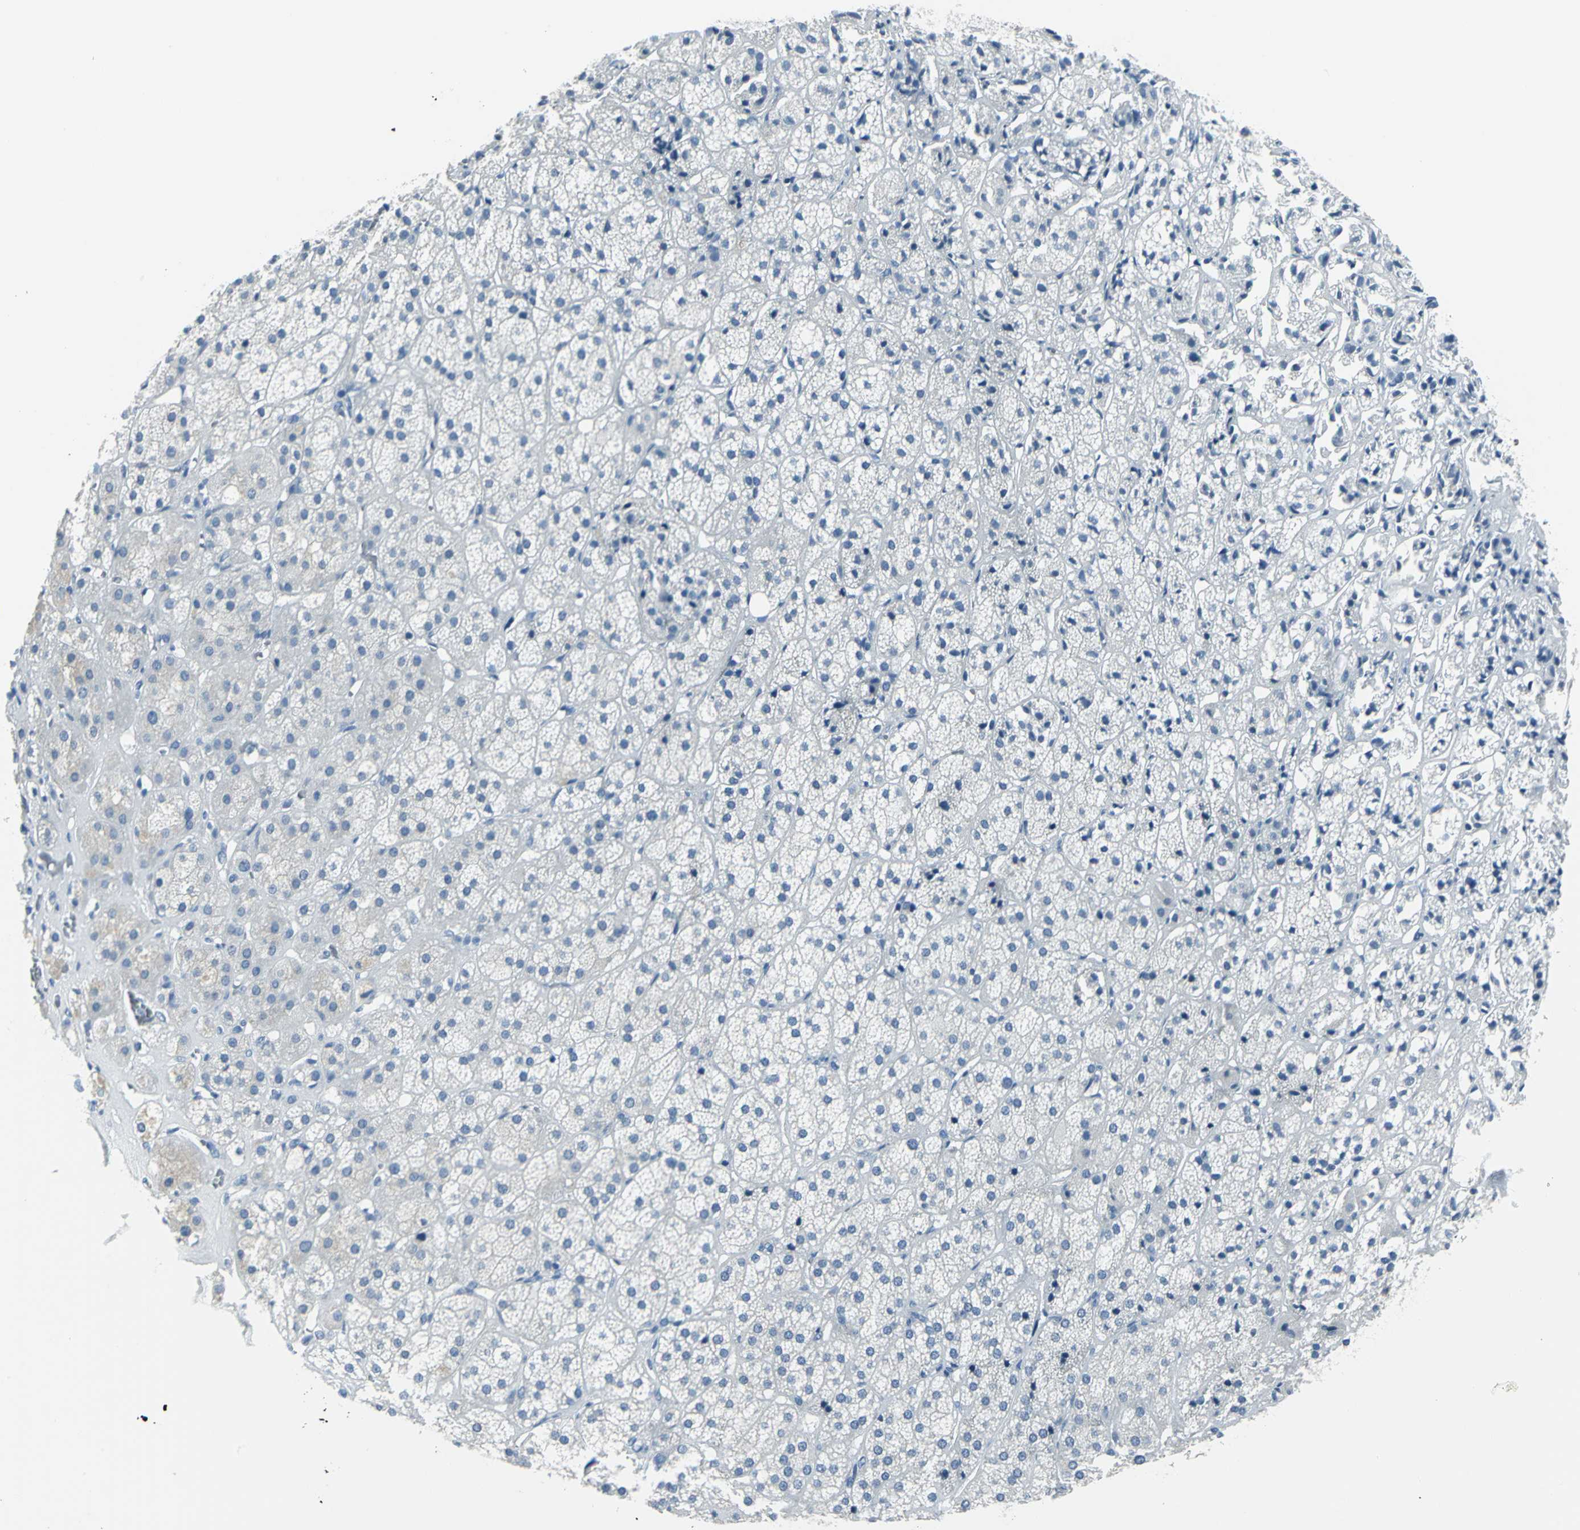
{"staining": {"intensity": "weak", "quantity": "<25%", "location": "cytoplasmic/membranous"}, "tissue": "adrenal gland", "cell_type": "Glandular cells", "image_type": "normal", "snomed": [{"axis": "morphology", "description": "Normal tissue, NOS"}, {"axis": "topography", "description": "Adrenal gland"}], "caption": "Immunohistochemistry (IHC) micrograph of benign human adrenal gland stained for a protein (brown), which reveals no expression in glandular cells. (DAB (3,3'-diaminobenzidine) immunohistochemistry visualized using brightfield microscopy, high magnification).", "gene": "DNAI2", "patient": {"sex": "female", "age": 71}}